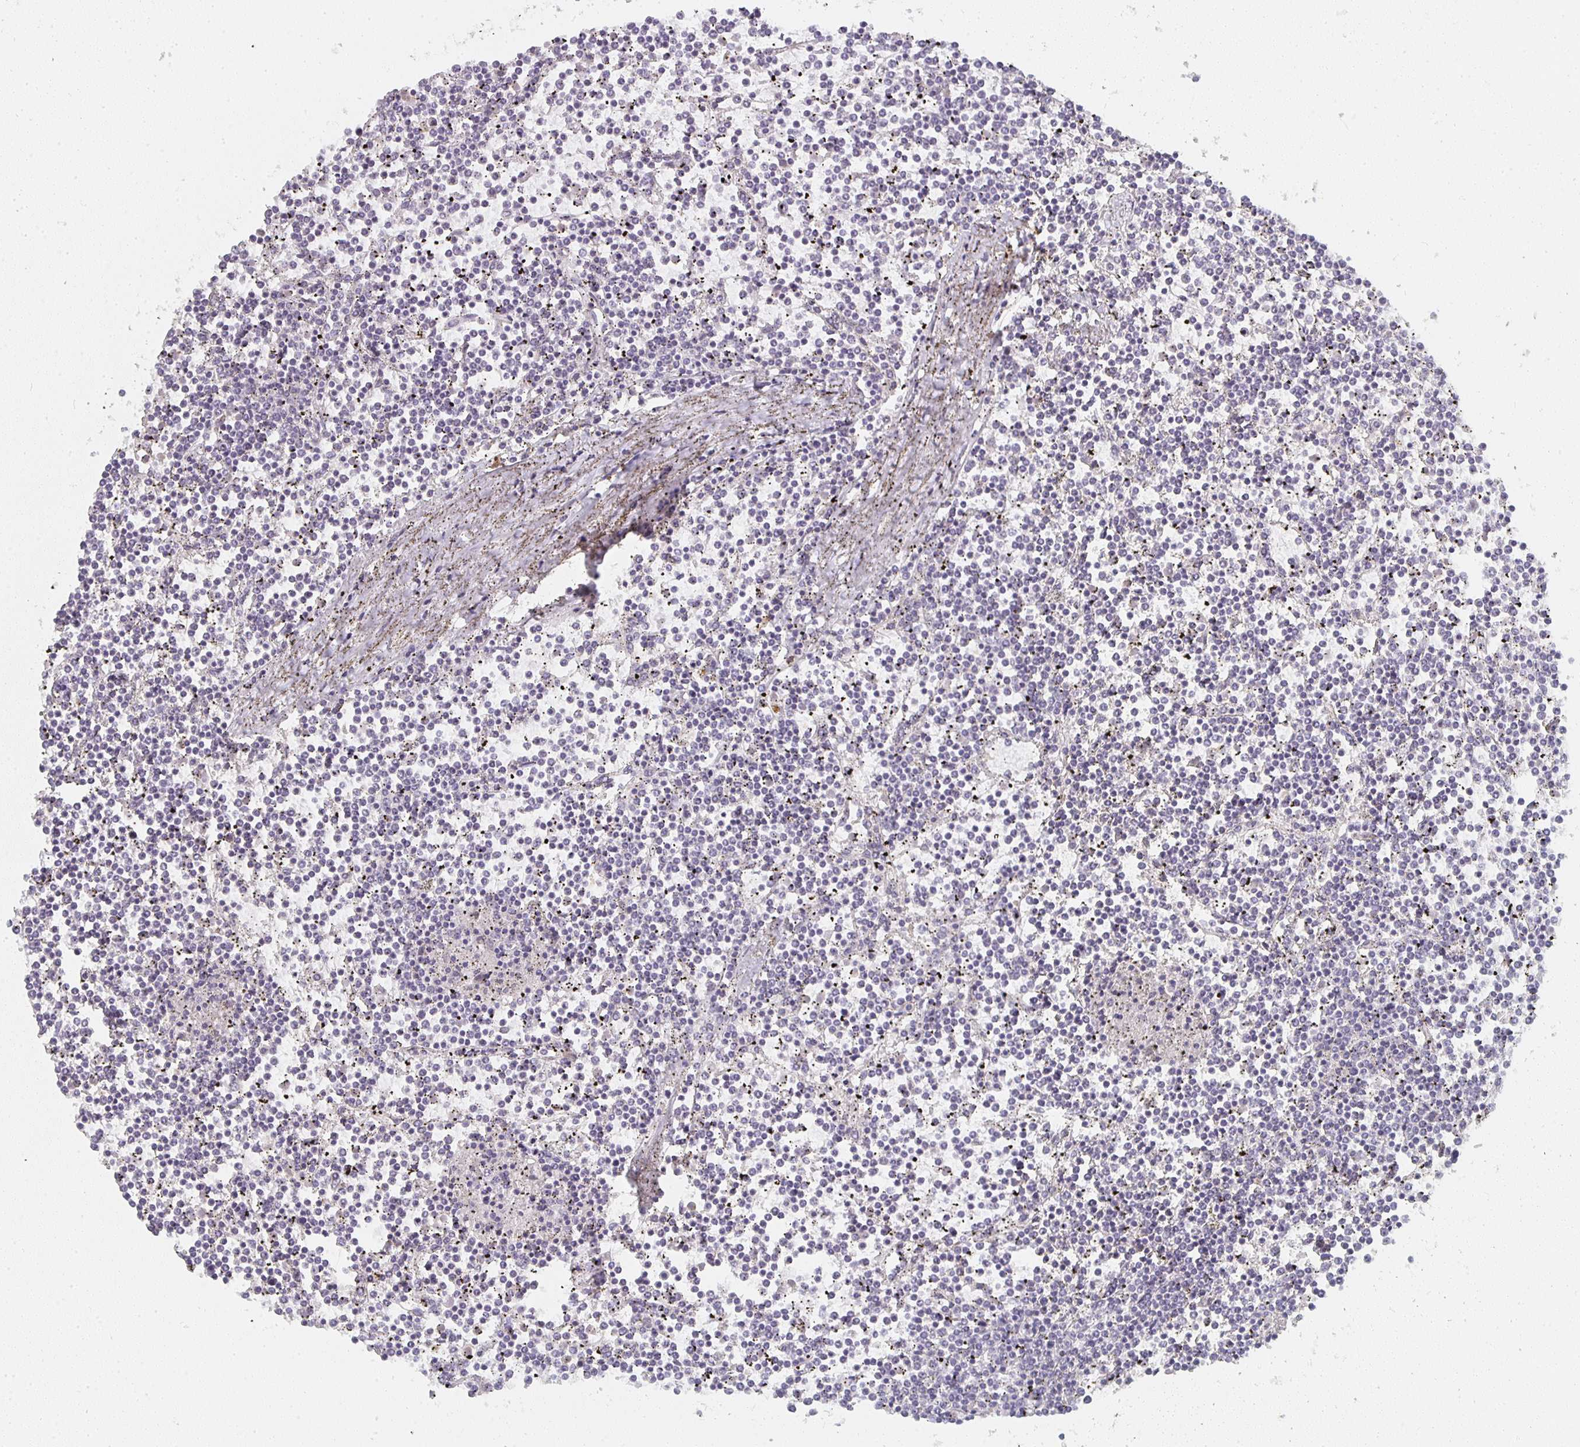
{"staining": {"intensity": "negative", "quantity": "none", "location": "none"}, "tissue": "lymphoma", "cell_type": "Tumor cells", "image_type": "cancer", "snomed": [{"axis": "morphology", "description": "Malignant lymphoma, non-Hodgkin's type, Low grade"}, {"axis": "topography", "description": "Spleen"}], "caption": "A high-resolution image shows immunohistochemistry (IHC) staining of low-grade malignant lymphoma, non-Hodgkin's type, which reveals no significant staining in tumor cells.", "gene": "CTHRC1", "patient": {"sex": "female", "age": 19}}